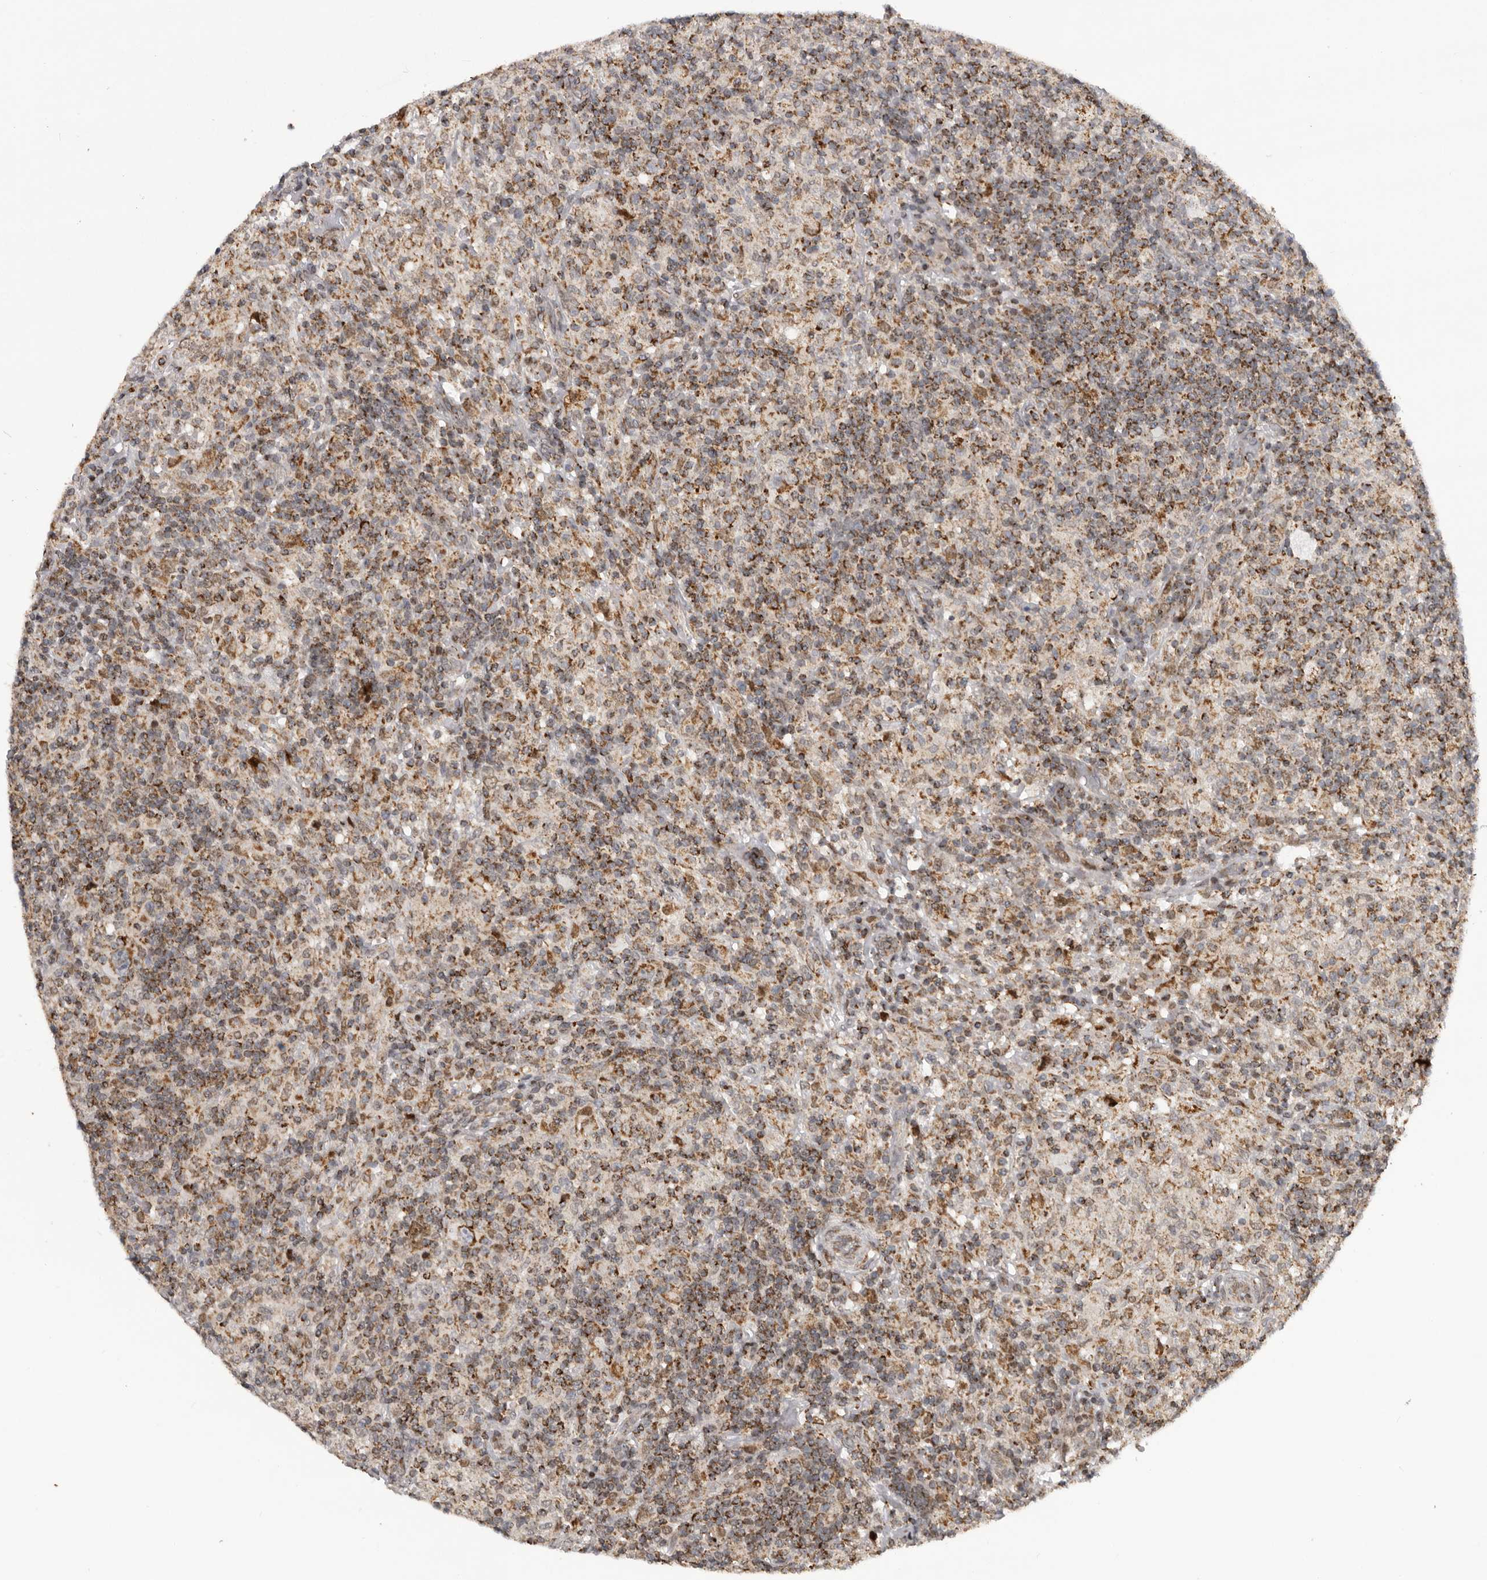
{"staining": {"intensity": "moderate", "quantity": ">75%", "location": "cytoplasmic/membranous"}, "tissue": "lymphoma", "cell_type": "Tumor cells", "image_type": "cancer", "snomed": [{"axis": "morphology", "description": "Hodgkin's disease, NOS"}, {"axis": "topography", "description": "Lymph node"}], "caption": "The image exhibits immunohistochemical staining of Hodgkin's disease. There is moderate cytoplasmic/membranous expression is seen in approximately >75% of tumor cells.", "gene": "C17orf99", "patient": {"sex": "male", "age": 70}}